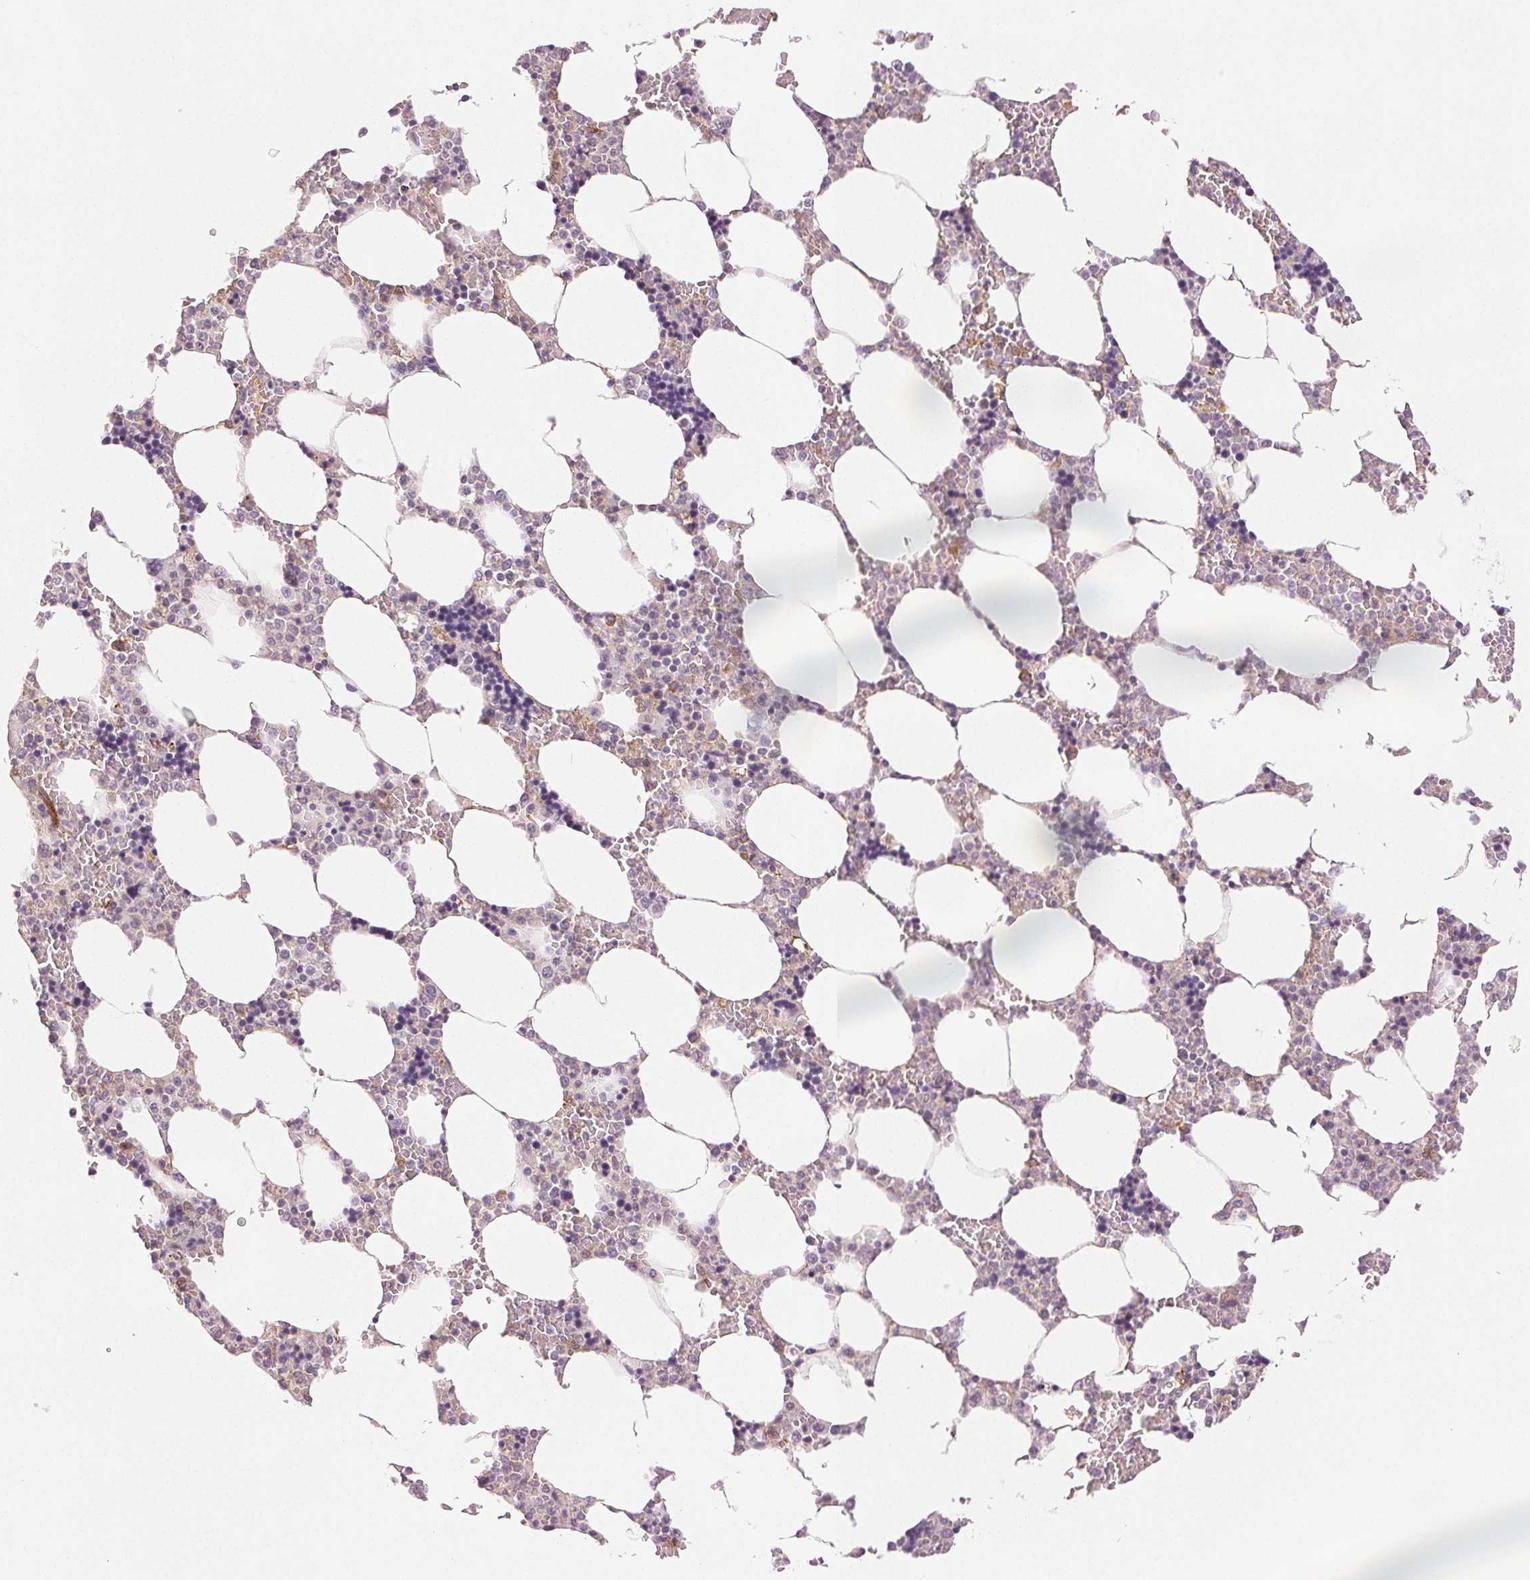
{"staining": {"intensity": "moderate", "quantity": "<25%", "location": "cytoplasmic/membranous"}, "tissue": "bone marrow", "cell_type": "Hematopoietic cells", "image_type": "normal", "snomed": [{"axis": "morphology", "description": "Normal tissue, NOS"}, {"axis": "topography", "description": "Bone marrow"}], "caption": "DAB (3,3'-diaminobenzidine) immunohistochemical staining of unremarkable bone marrow reveals moderate cytoplasmic/membranous protein expression in about <25% of hematopoietic cells.", "gene": "DIAPH2", "patient": {"sex": "male", "age": 64}}